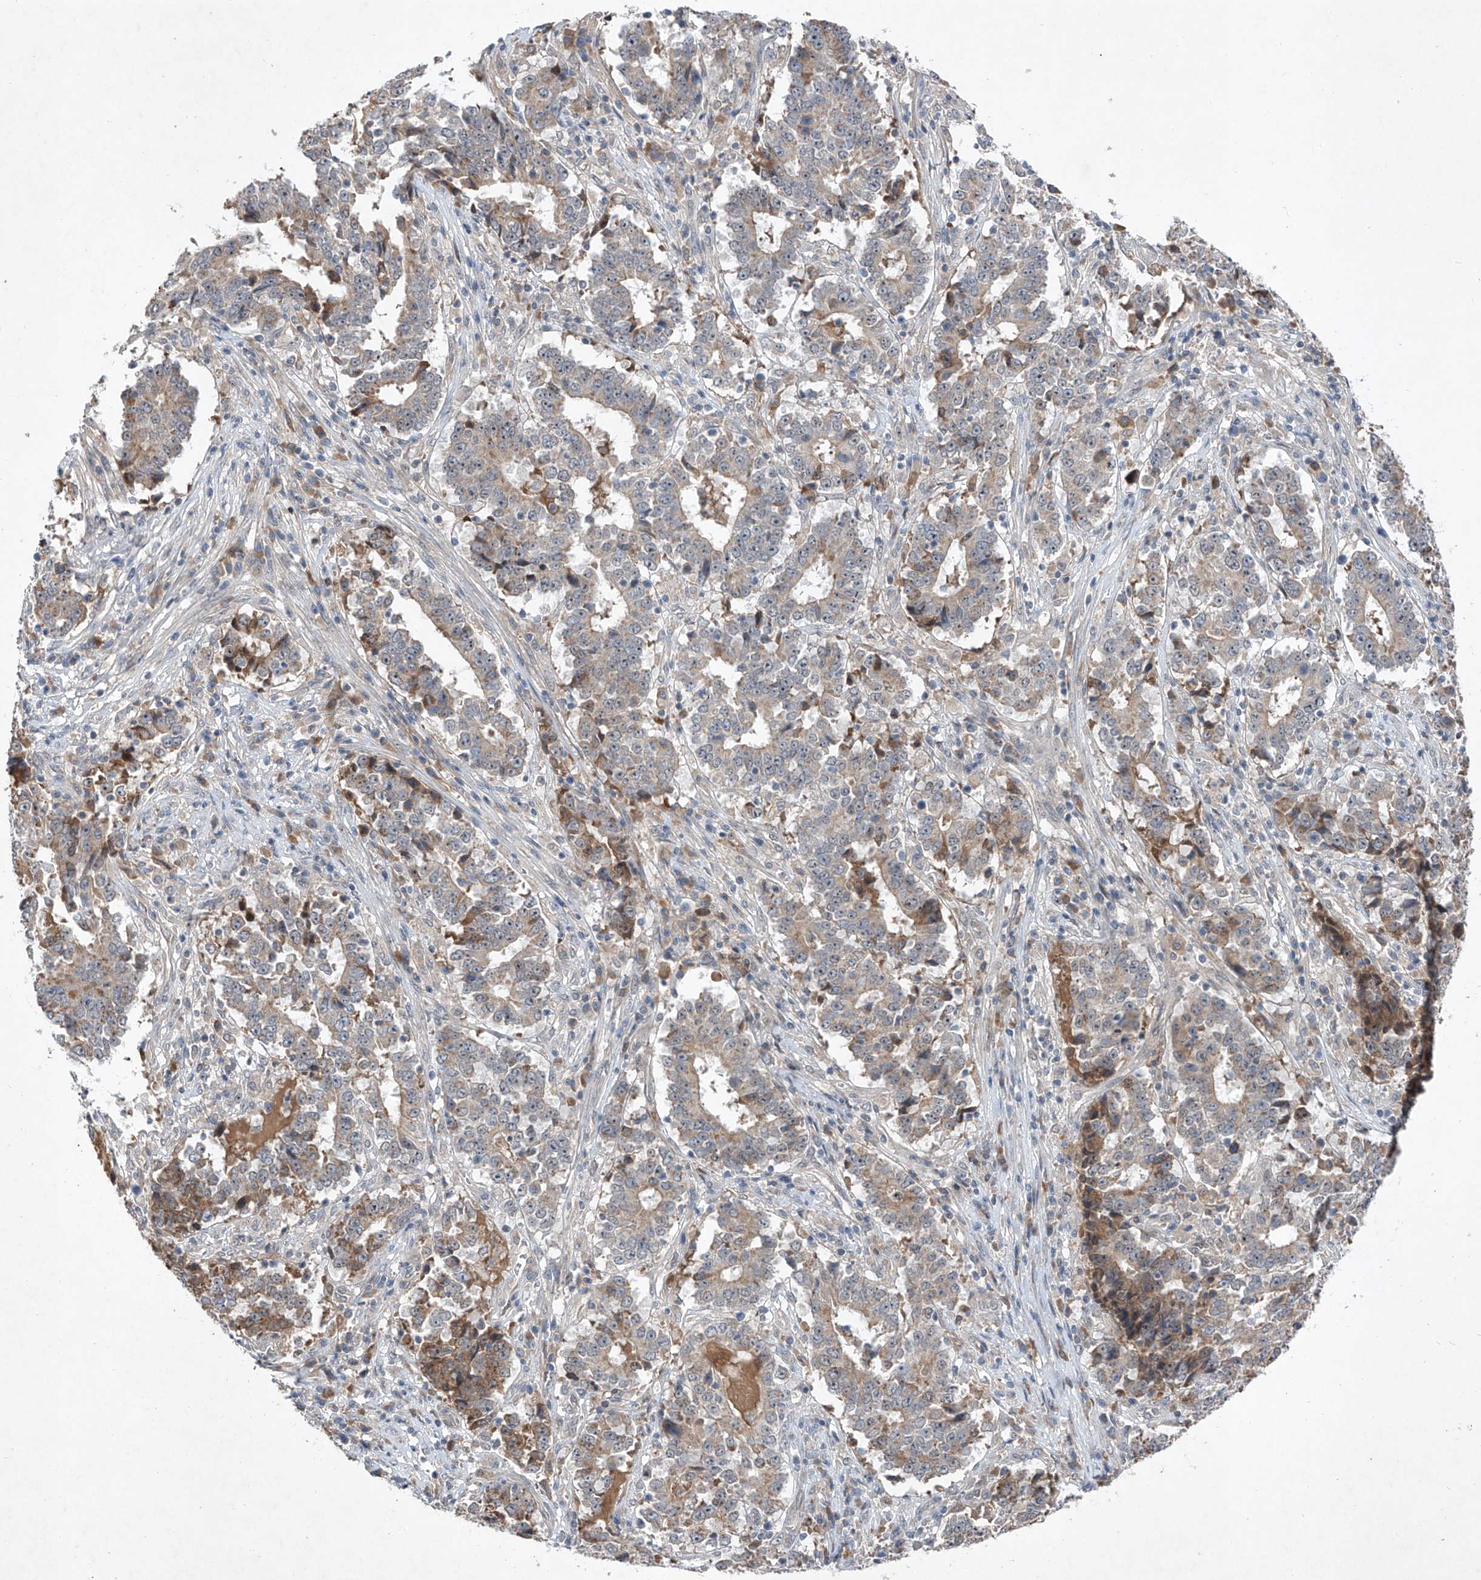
{"staining": {"intensity": "negative", "quantity": "none", "location": "none"}, "tissue": "stomach cancer", "cell_type": "Tumor cells", "image_type": "cancer", "snomed": [{"axis": "morphology", "description": "Adenocarcinoma, NOS"}, {"axis": "topography", "description": "Stomach"}], "caption": "Human adenocarcinoma (stomach) stained for a protein using immunohistochemistry demonstrates no positivity in tumor cells.", "gene": "FAM135A", "patient": {"sex": "male", "age": 59}}